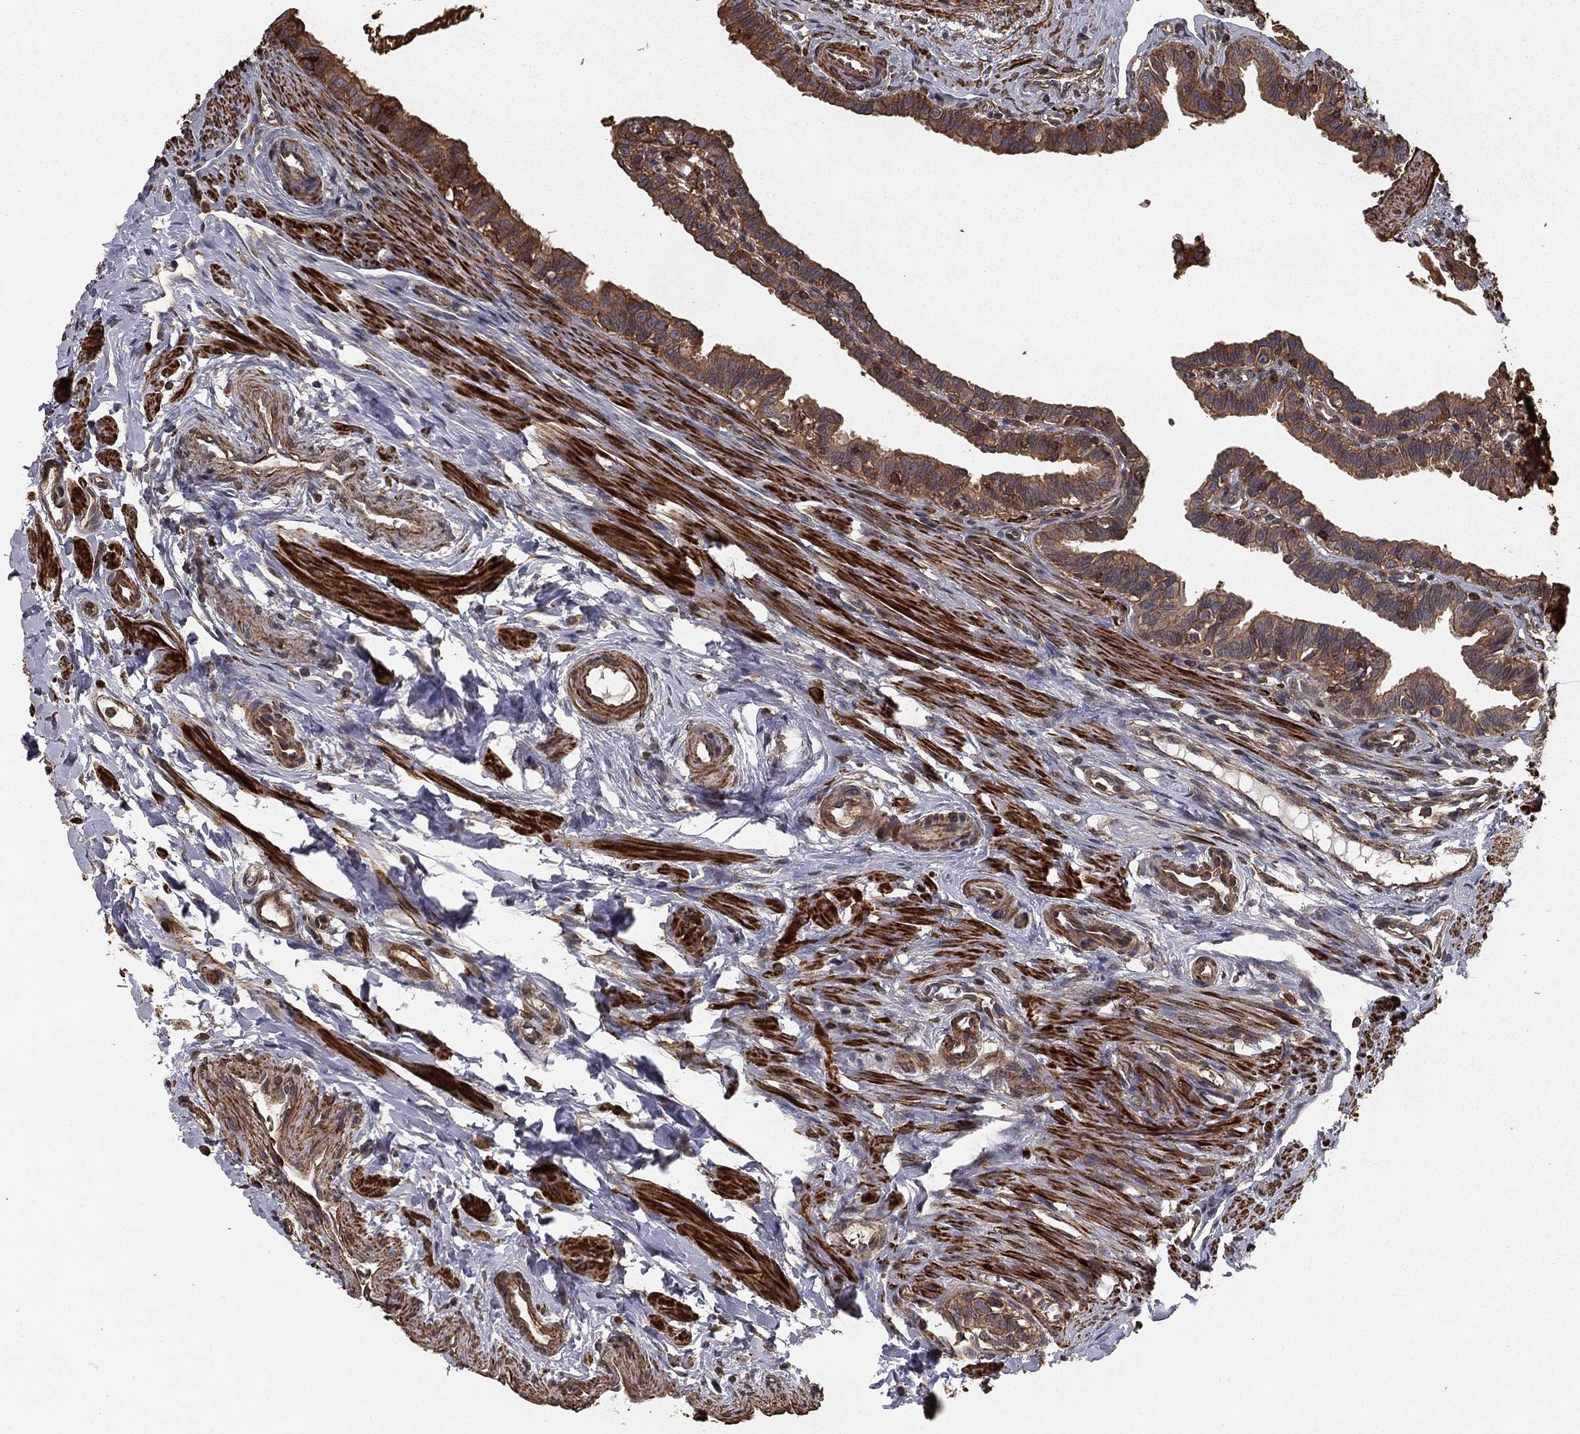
{"staining": {"intensity": "moderate", "quantity": "25%-75%", "location": "cytoplasmic/membranous"}, "tissue": "fallopian tube", "cell_type": "Glandular cells", "image_type": "normal", "snomed": [{"axis": "morphology", "description": "Normal tissue, NOS"}, {"axis": "topography", "description": "Fallopian tube"}], "caption": "Moderate cytoplasmic/membranous expression is present in approximately 25%-75% of glandular cells in benign fallopian tube. (DAB (3,3'-diaminobenzidine) IHC, brown staining for protein, blue staining for nuclei).", "gene": "HABP4", "patient": {"sex": "female", "age": 36}}